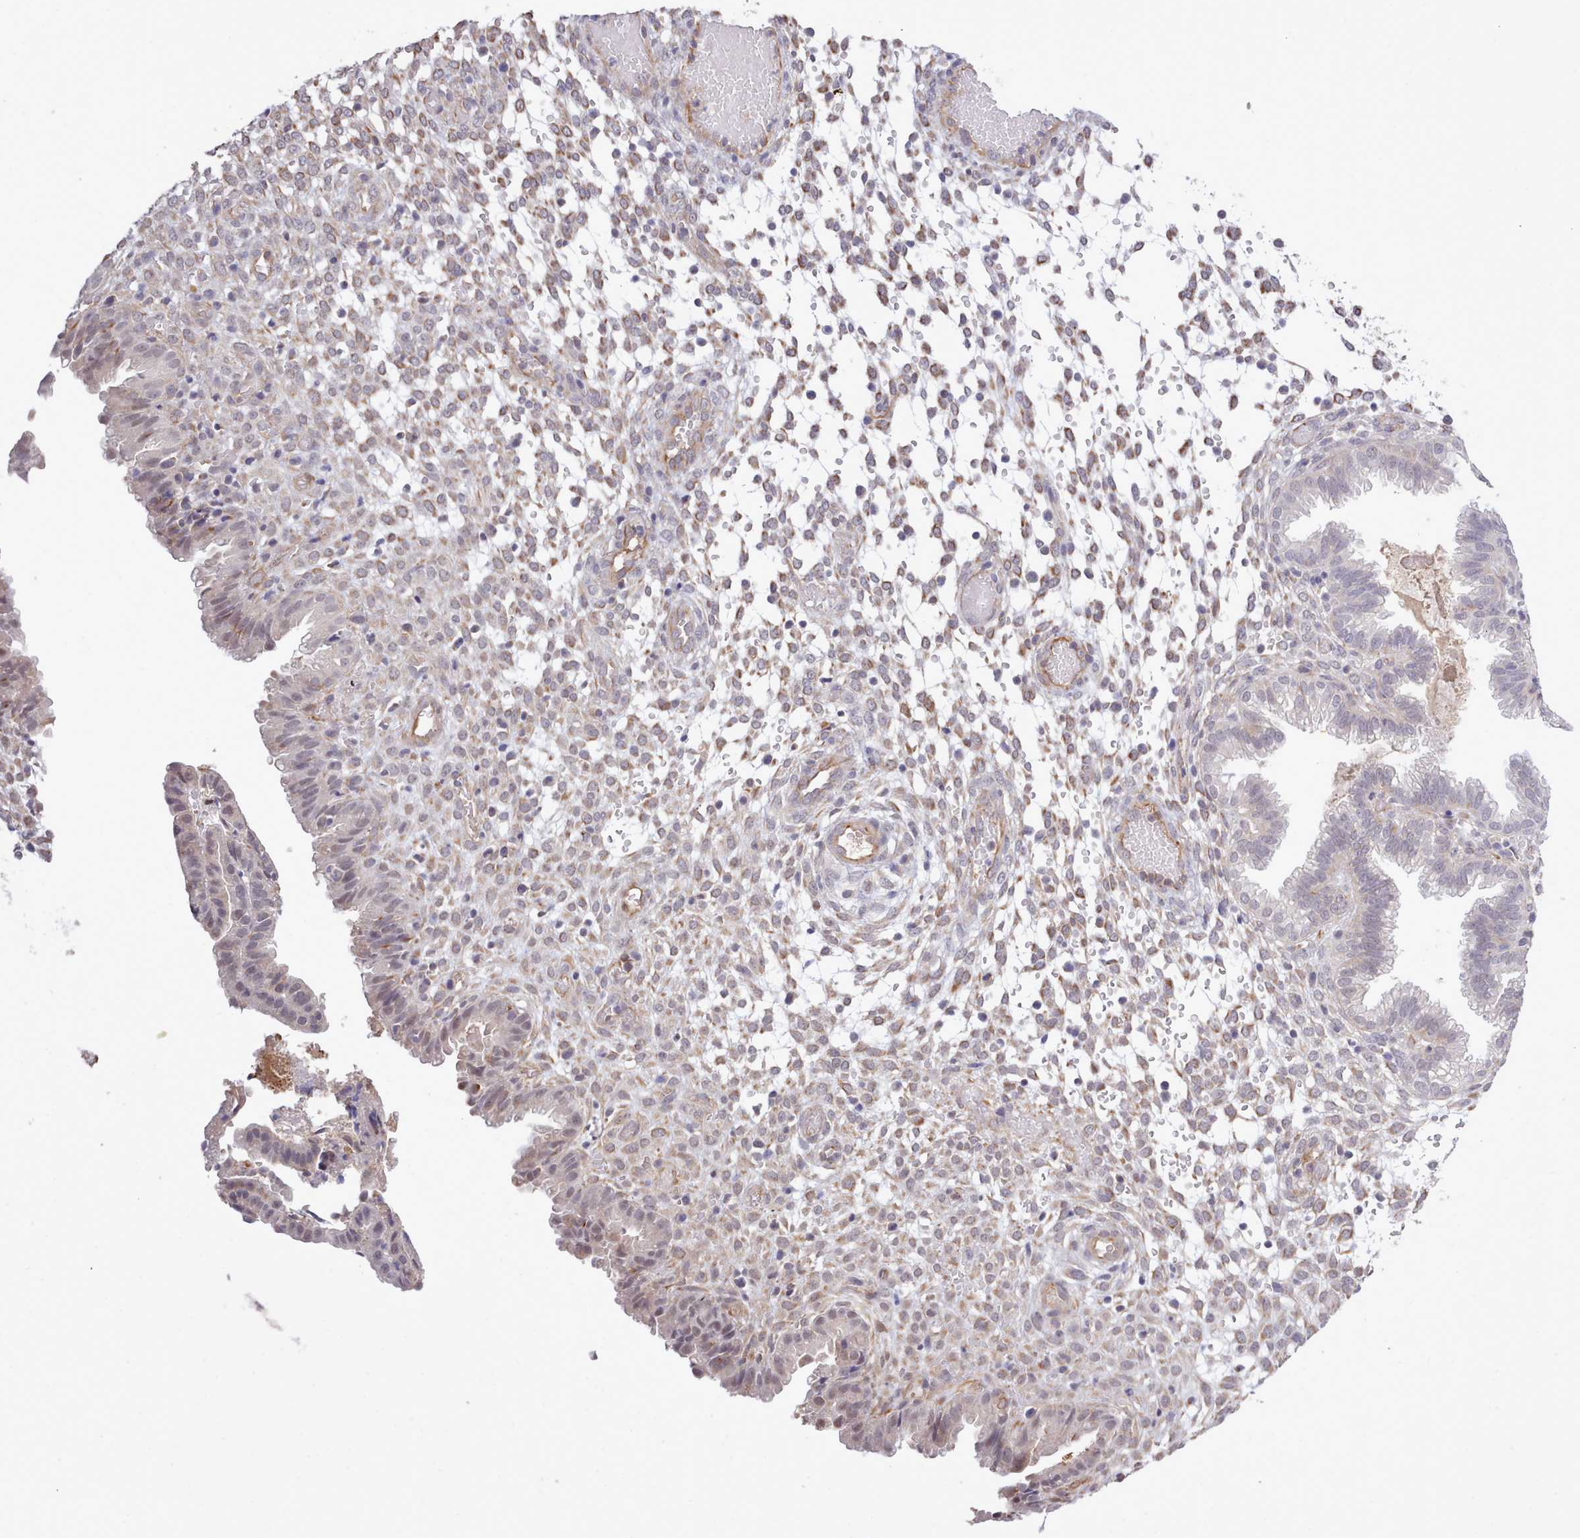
{"staining": {"intensity": "moderate", "quantity": "<25%", "location": "cytoplasmic/membranous"}, "tissue": "endometrium", "cell_type": "Cells in endometrial stroma", "image_type": "normal", "snomed": [{"axis": "morphology", "description": "Normal tissue, NOS"}, {"axis": "topography", "description": "Endometrium"}], "caption": "This image reveals IHC staining of benign endometrium, with low moderate cytoplasmic/membranous expression in approximately <25% of cells in endometrial stroma.", "gene": "ZC3H13", "patient": {"sex": "female", "age": 33}}